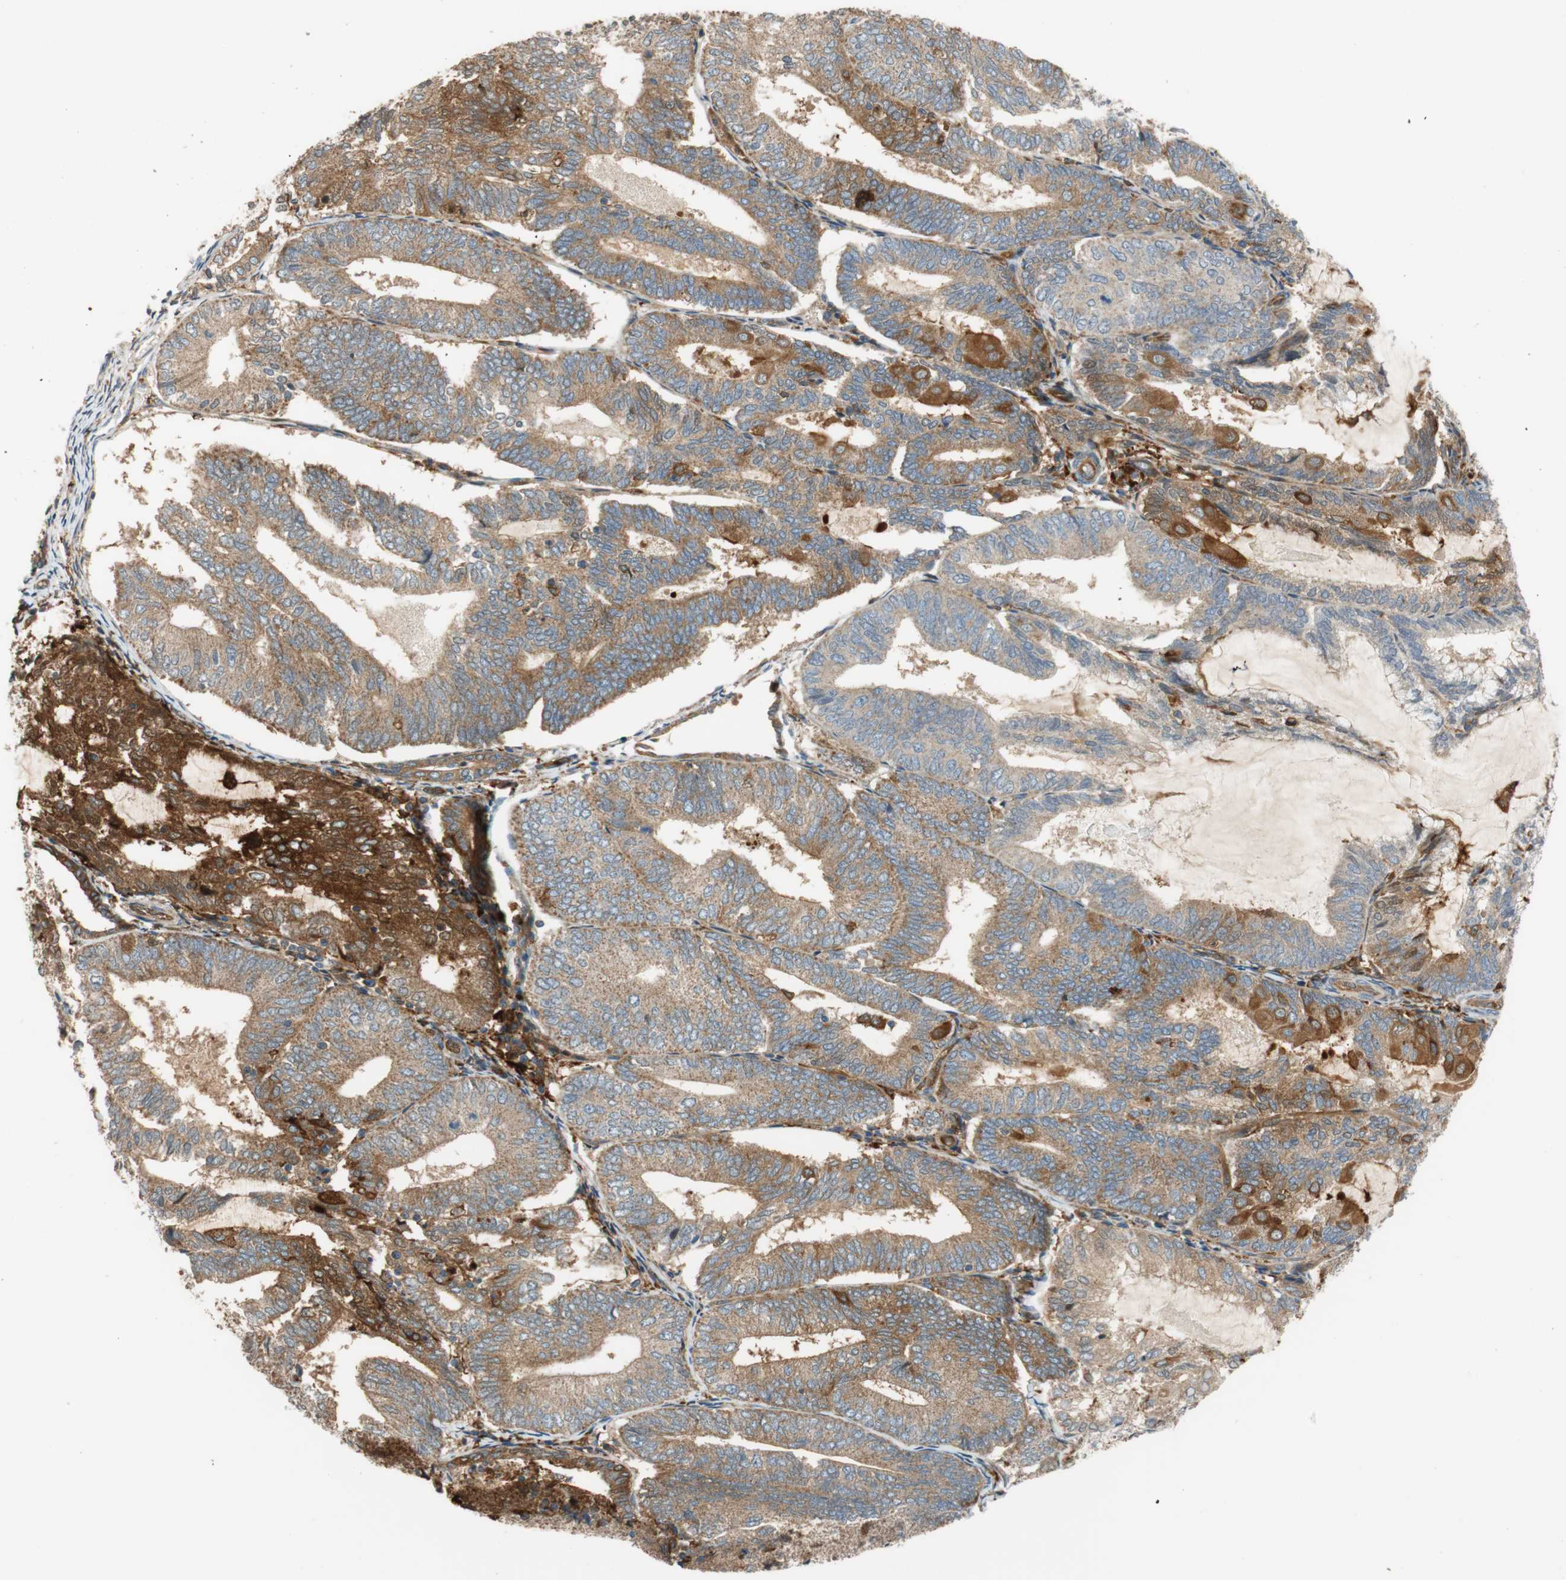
{"staining": {"intensity": "moderate", "quantity": ">75%", "location": "cytoplasmic/membranous"}, "tissue": "endometrial cancer", "cell_type": "Tumor cells", "image_type": "cancer", "snomed": [{"axis": "morphology", "description": "Adenocarcinoma, NOS"}, {"axis": "topography", "description": "Endometrium"}], "caption": "This image demonstrates immunohistochemistry (IHC) staining of human endometrial adenocarcinoma, with medium moderate cytoplasmic/membranous positivity in about >75% of tumor cells.", "gene": "PARP14", "patient": {"sex": "female", "age": 81}}